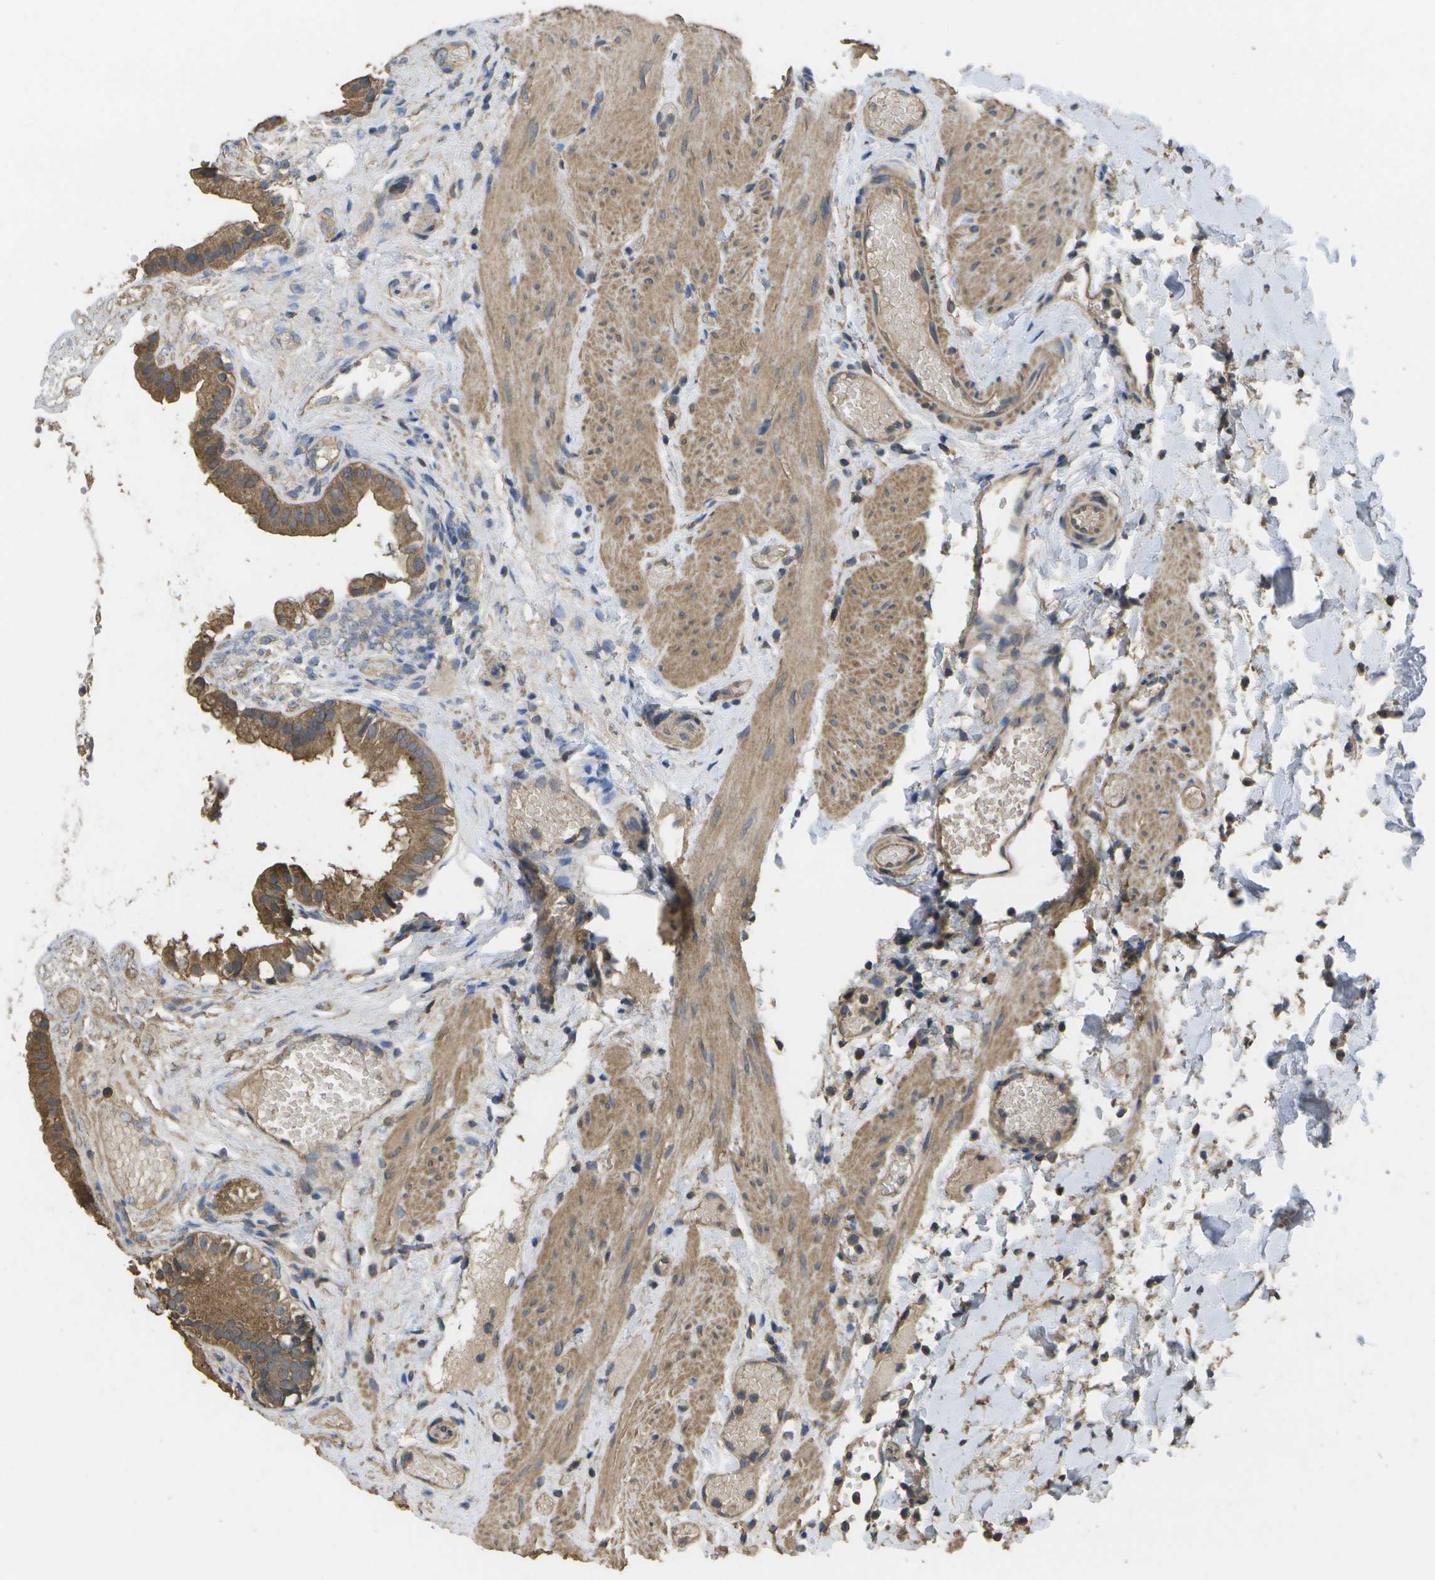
{"staining": {"intensity": "moderate", "quantity": ">75%", "location": "cytoplasmic/membranous"}, "tissue": "gallbladder", "cell_type": "Glandular cells", "image_type": "normal", "snomed": [{"axis": "morphology", "description": "Normal tissue, NOS"}, {"axis": "topography", "description": "Gallbladder"}], "caption": "The image exhibits a brown stain indicating the presence of a protein in the cytoplasmic/membranous of glandular cells in gallbladder. (brown staining indicates protein expression, while blue staining denotes nuclei).", "gene": "SACS", "patient": {"sex": "female", "age": 26}}